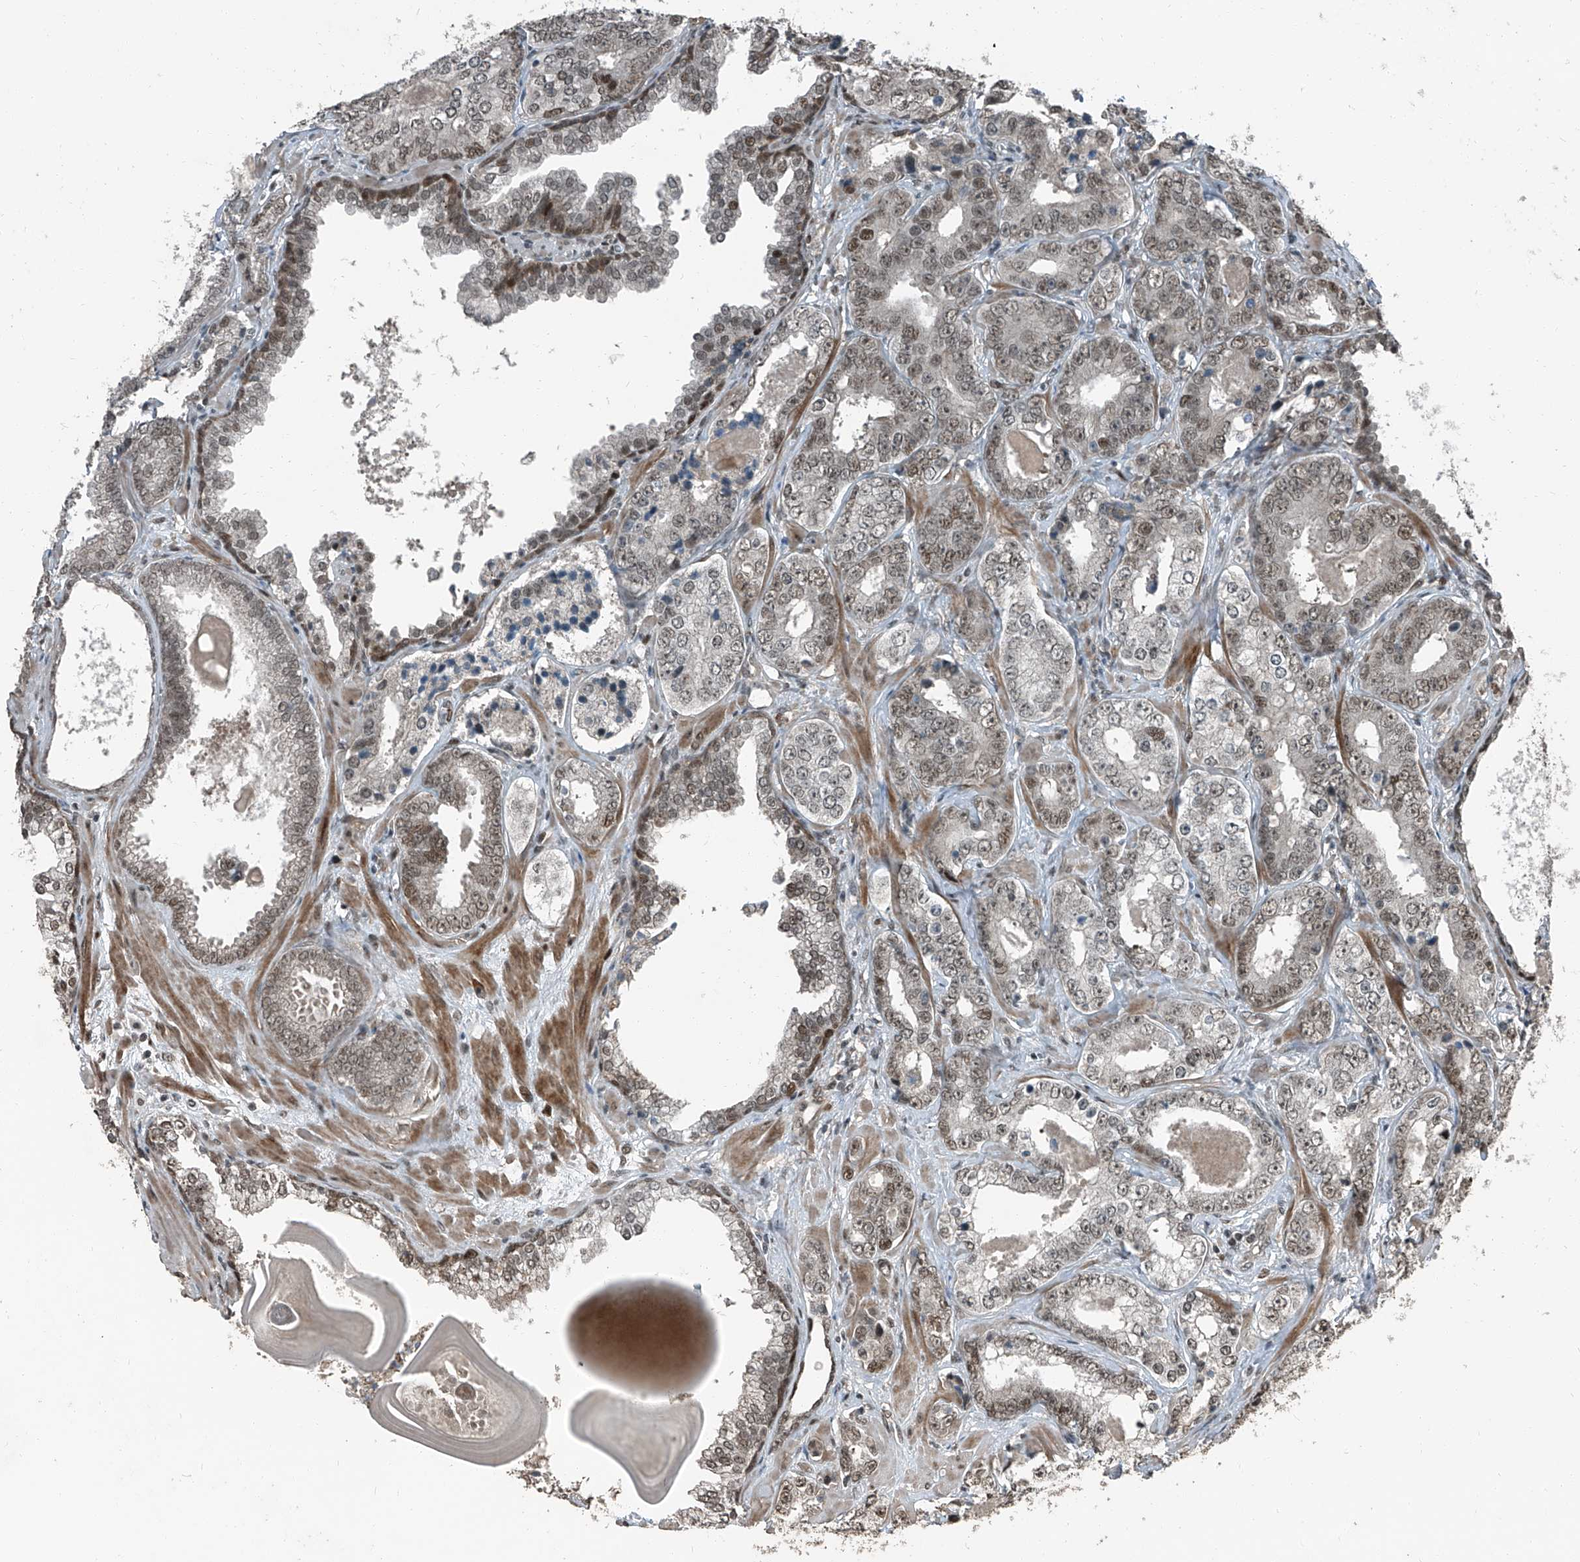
{"staining": {"intensity": "strong", "quantity": "<25%", "location": "nuclear"}, "tissue": "prostate cancer", "cell_type": "Tumor cells", "image_type": "cancer", "snomed": [{"axis": "morphology", "description": "Adenocarcinoma, High grade"}, {"axis": "topography", "description": "Prostate"}], "caption": "Tumor cells show strong nuclear staining in approximately <25% of cells in prostate adenocarcinoma (high-grade). (DAB IHC, brown staining for protein, blue staining for nuclei).", "gene": "ZNF570", "patient": {"sex": "male", "age": 62}}